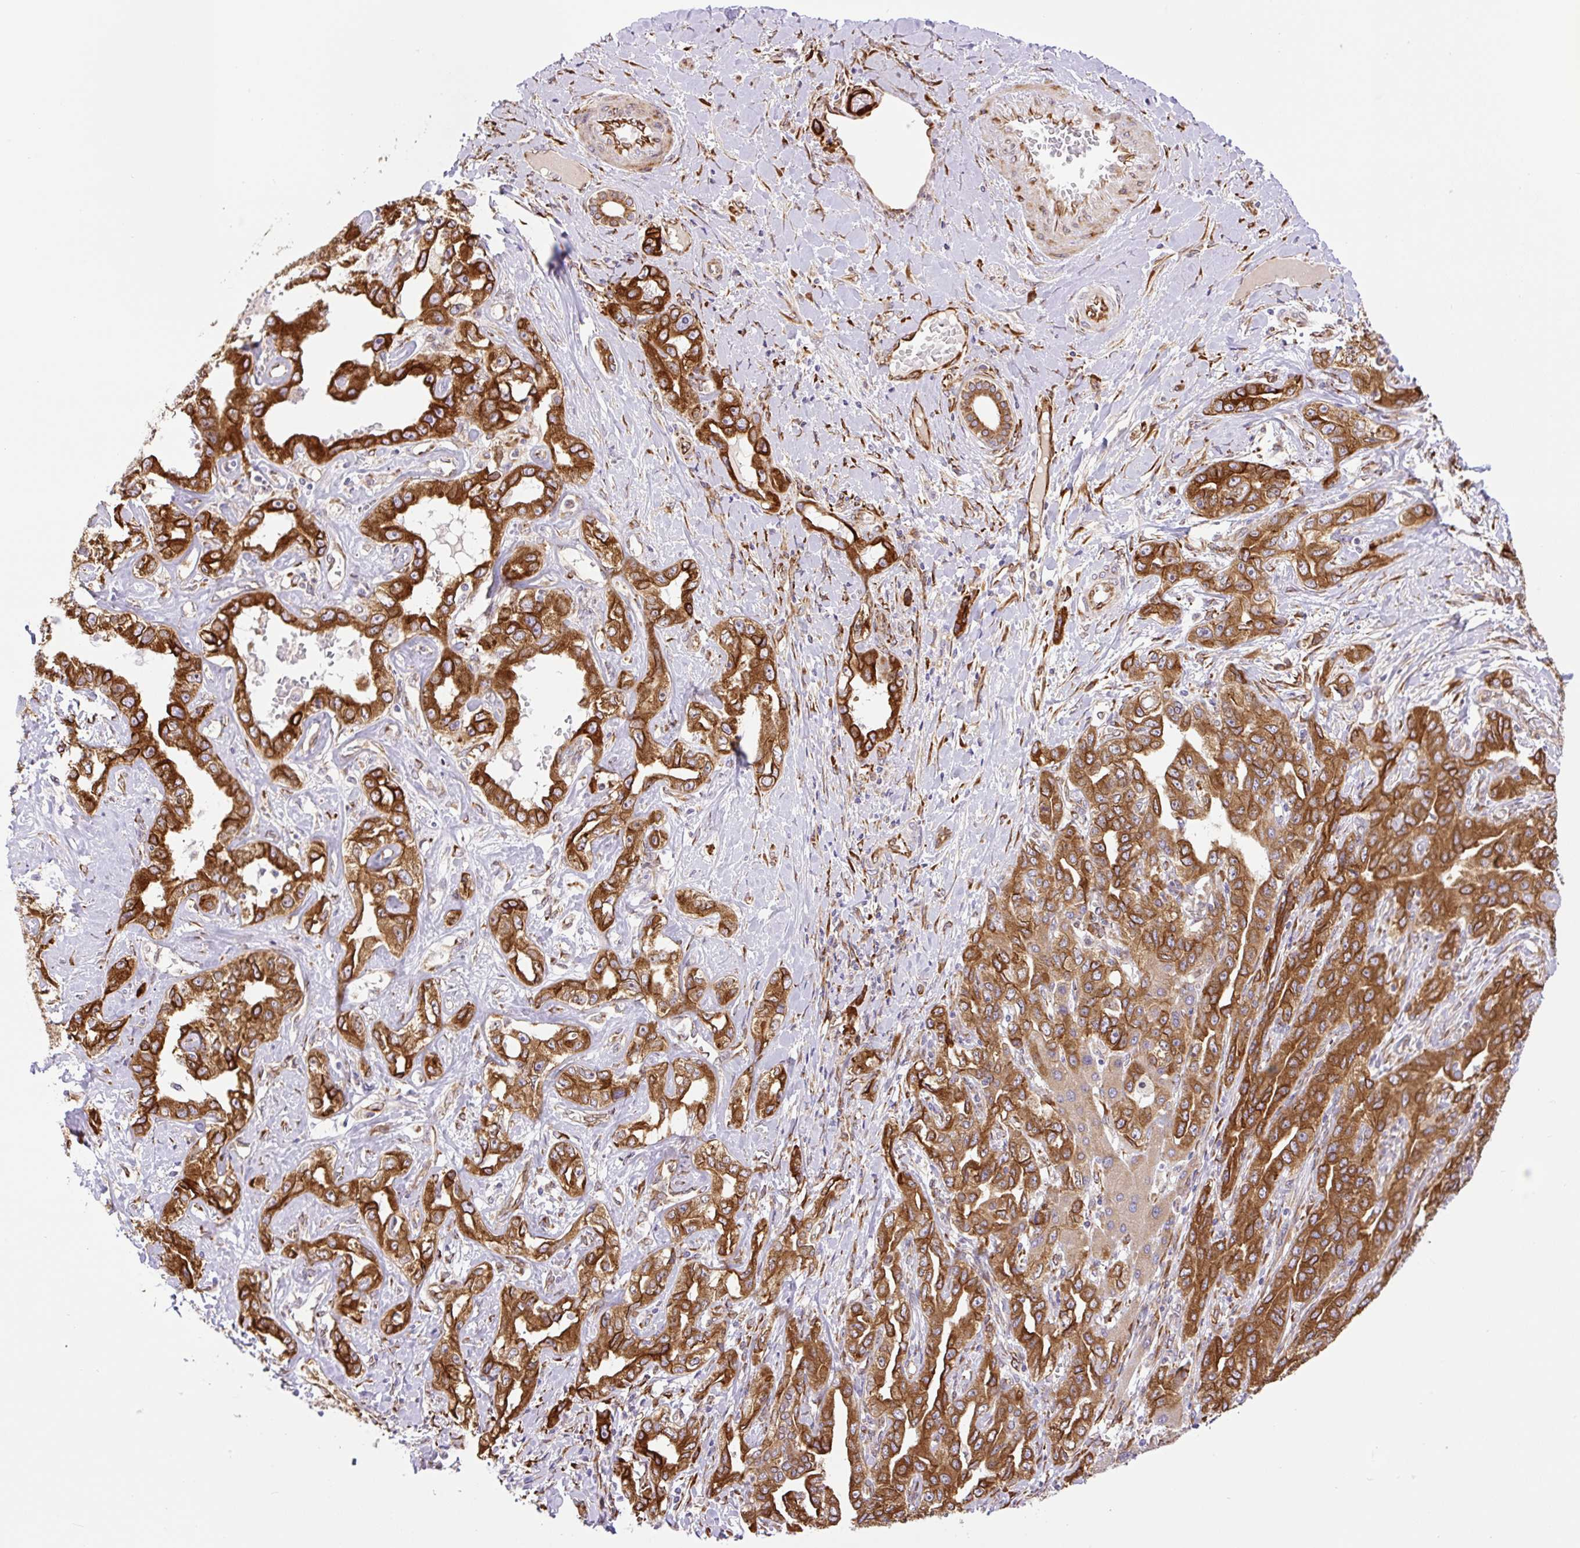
{"staining": {"intensity": "strong", "quantity": ">75%", "location": "cytoplasmic/membranous"}, "tissue": "liver cancer", "cell_type": "Tumor cells", "image_type": "cancer", "snomed": [{"axis": "morphology", "description": "Cholangiocarcinoma"}, {"axis": "topography", "description": "Liver"}], "caption": "Liver cancer stained for a protein (brown) displays strong cytoplasmic/membranous positive positivity in approximately >75% of tumor cells.", "gene": "RAB30", "patient": {"sex": "male", "age": 59}}